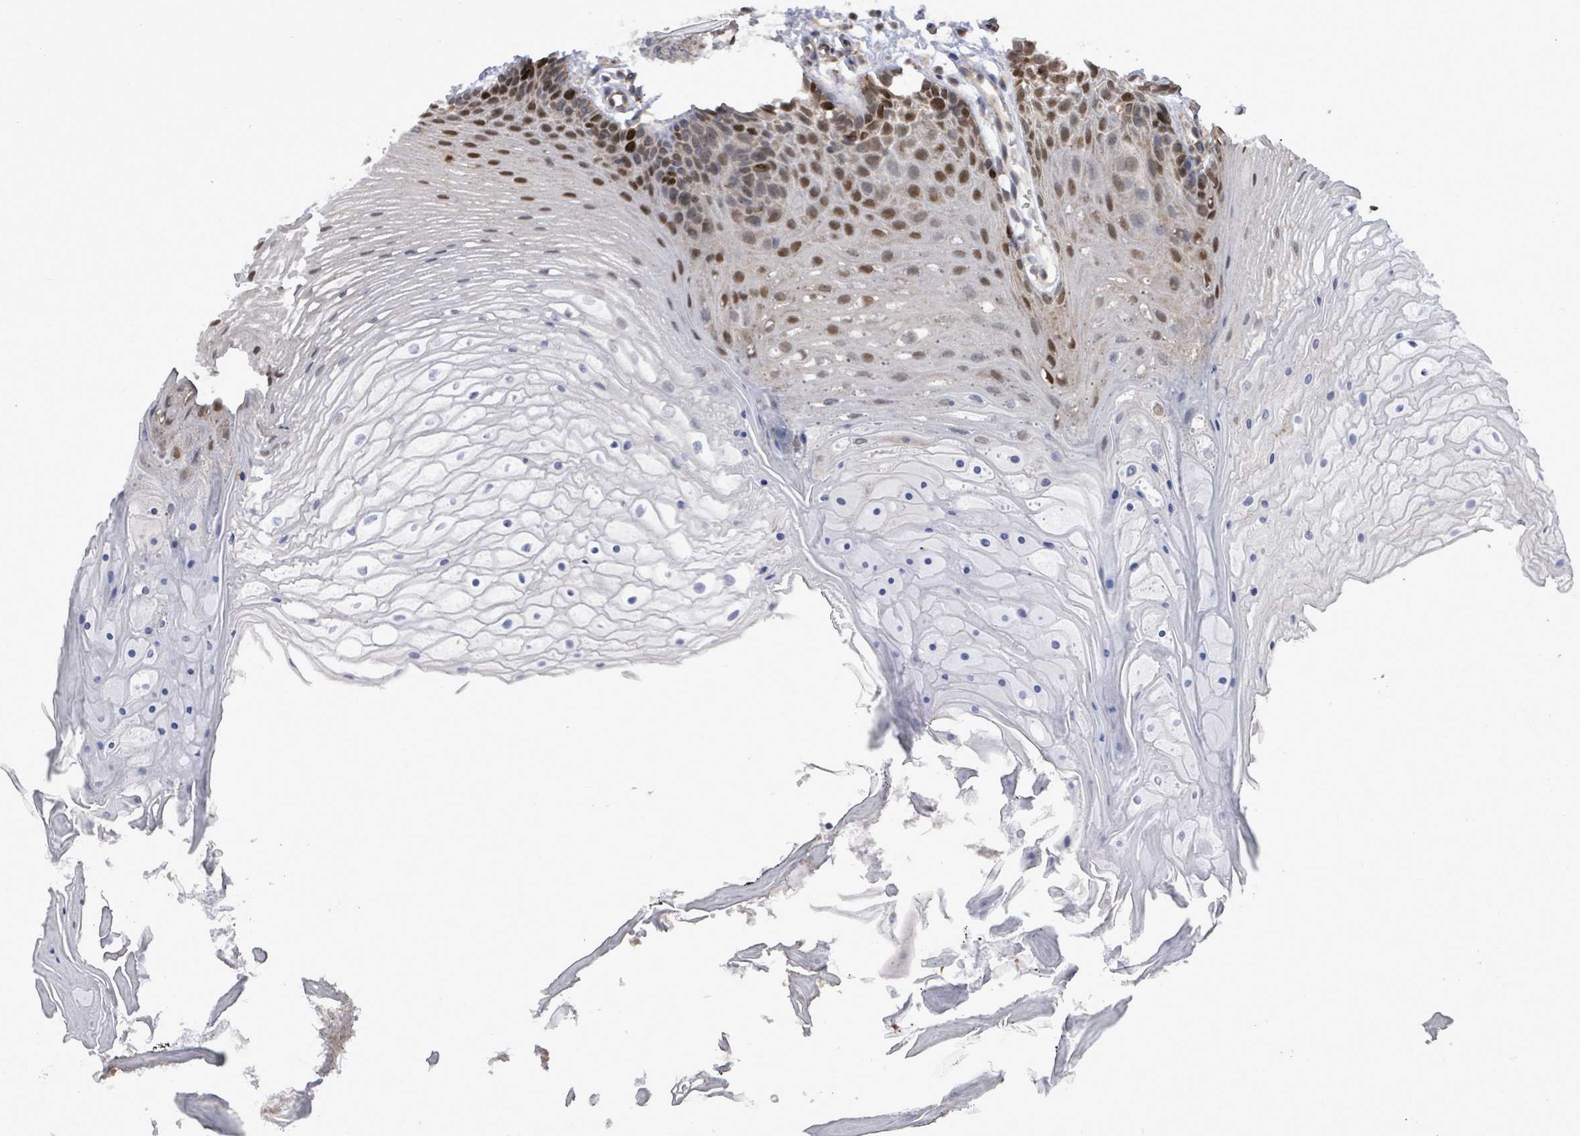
{"staining": {"intensity": "strong", "quantity": "25%-75%", "location": "nuclear"}, "tissue": "oral mucosa", "cell_type": "Squamous epithelial cells", "image_type": "normal", "snomed": [{"axis": "morphology", "description": "Normal tissue, NOS"}, {"axis": "topography", "description": "Oral tissue"}], "caption": "The histopathology image demonstrates a brown stain indicating the presence of a protein in the nuclear of squamous epithelial cells in oral mucosa. The staining is performed using DAB (3,3'-diaminobenzidine) brown chromogen to label protein expression. The nuclei are counter-stained blue using hematoxylin.", "gene": "PAPSS1", "patient": {"sex": "female", "age": 80}}